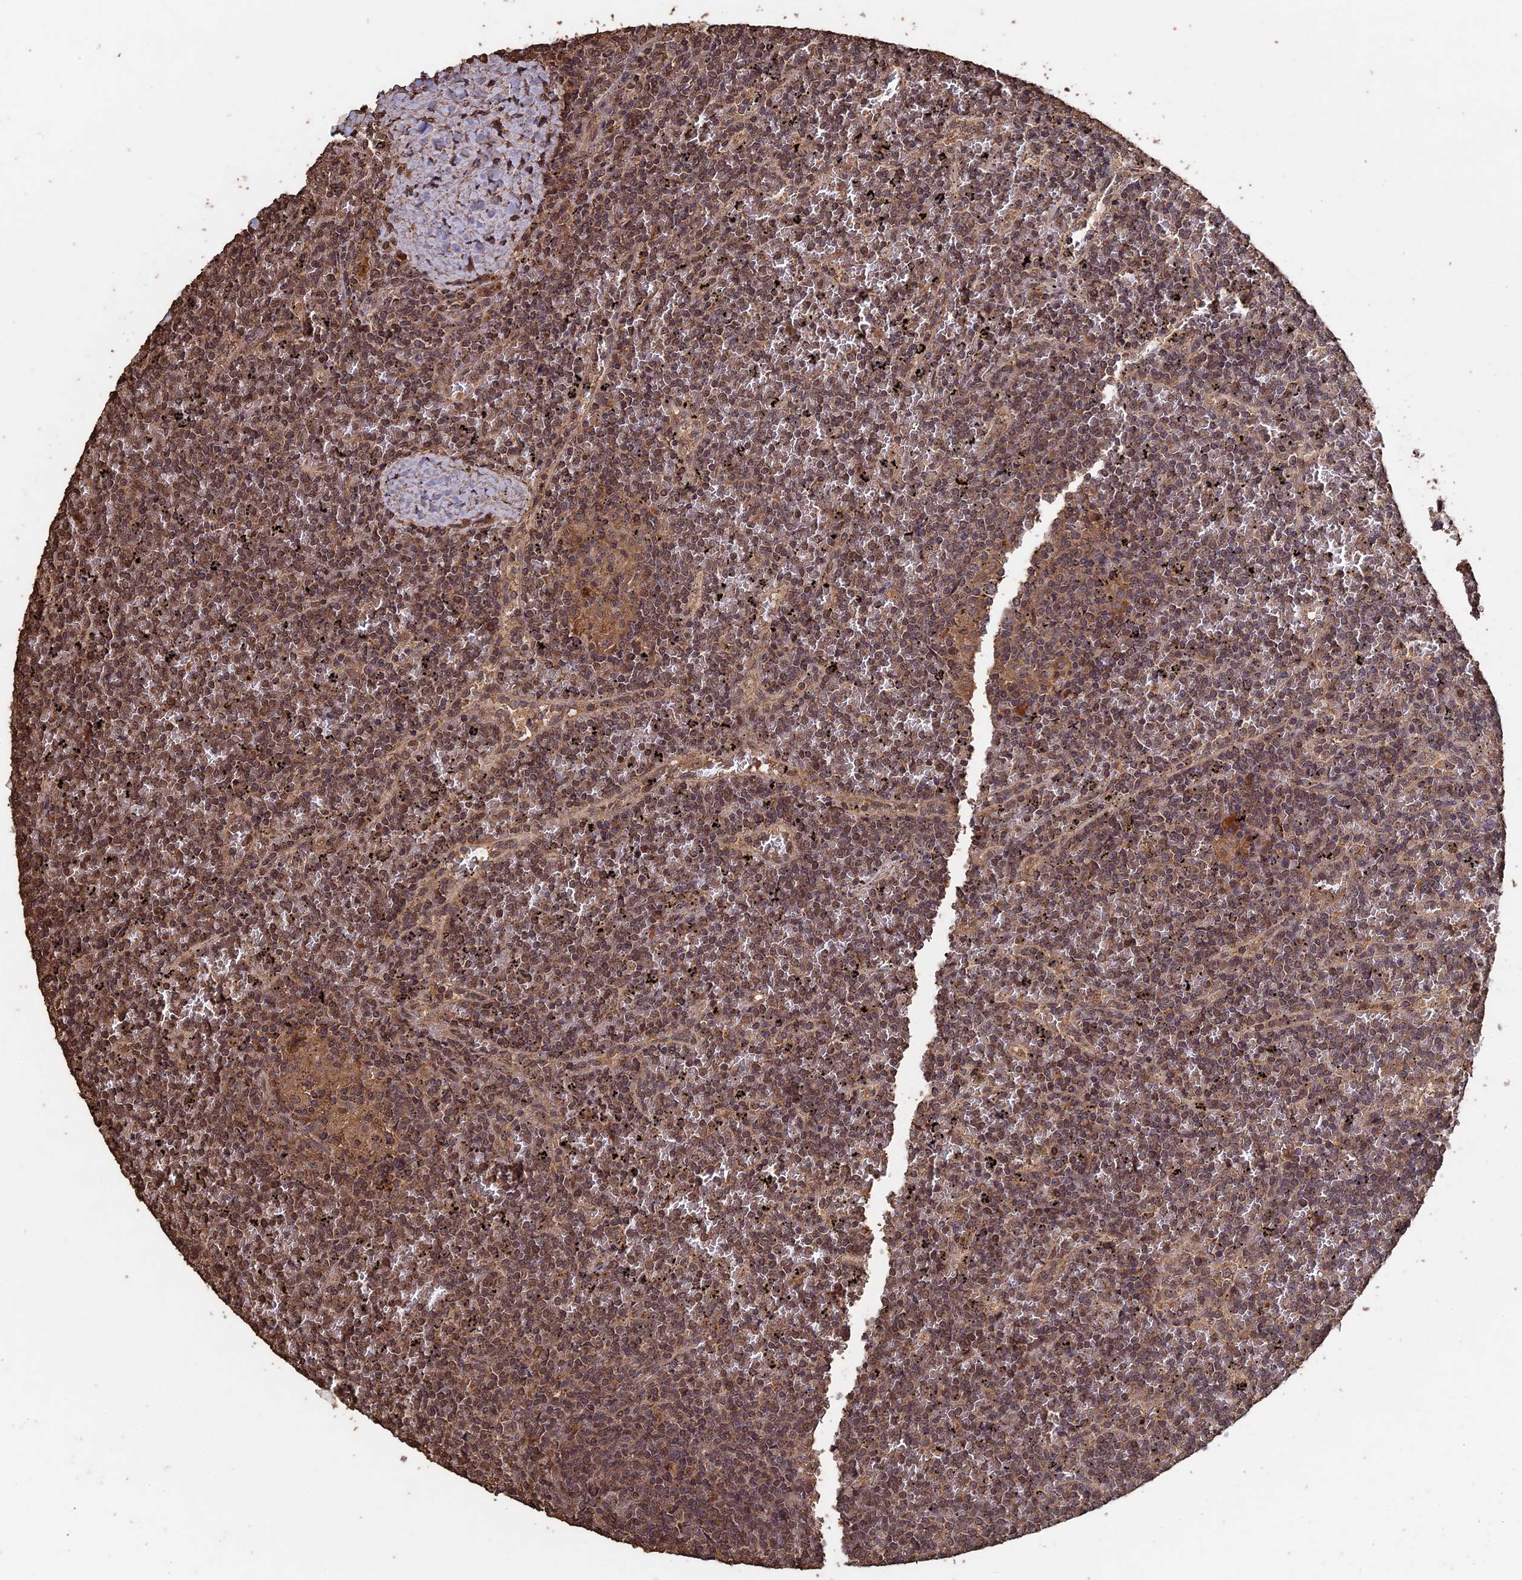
{"staining": {"intensity": "moderate", "quantity": ">75%", "location": "cytoplasmic/membranous"}, "tissue": "lymphoma", "cell_type": "Tumor cells", "image_type": "cancer", "snomed": [{"axis": "morphology", "description": "Malignant lymphoma, non-Hodgkin's type, Low grade"}, {"axis": "topography", "description": "Spleen"}], "caption": "Lymphoma tissue exhibits moderate cytoplasmic/membranous positivity in about >75% of tumor cells", "gene": "HUNK", "patient": {"sex": "female", "age": 19}}